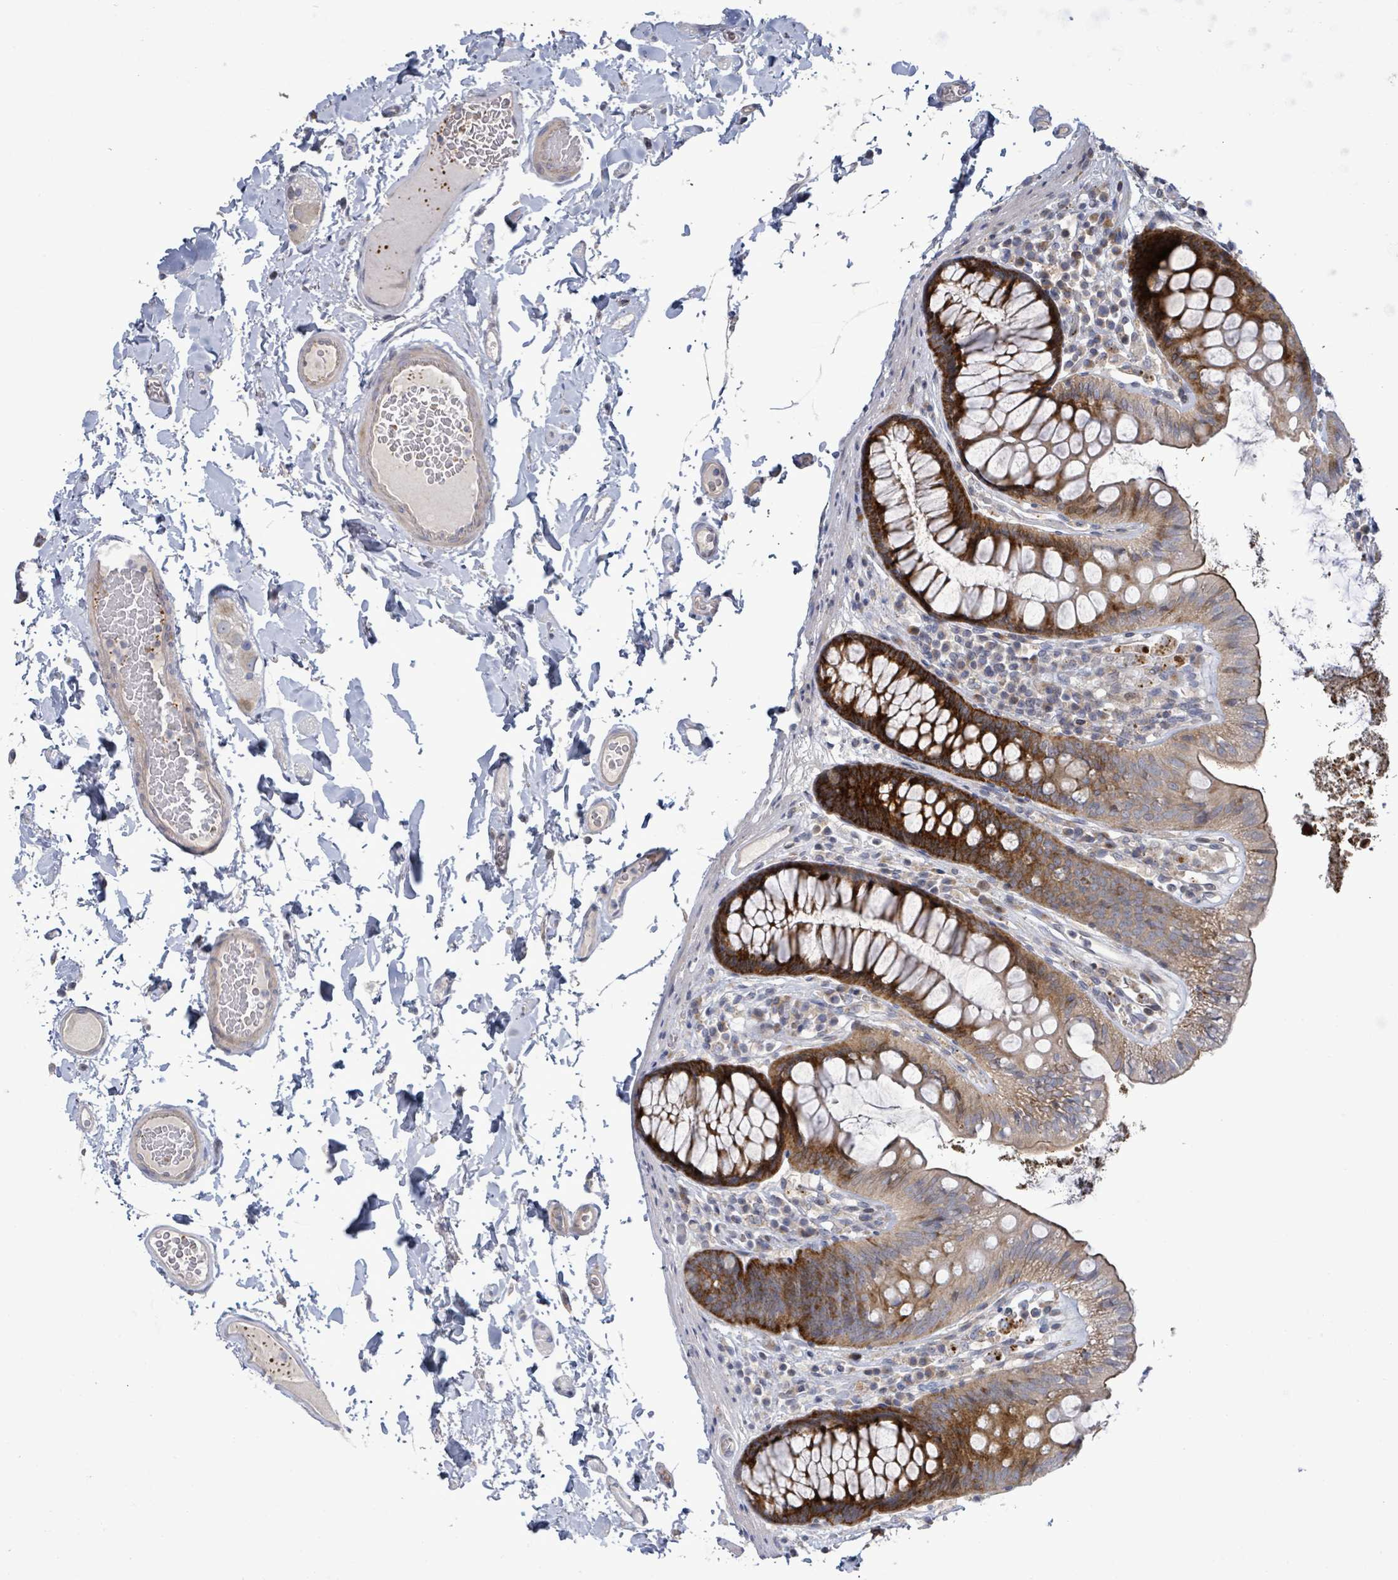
{"staining": {"intensity": "negative", "quantity": "none", "location": "none"}, "tissue": "colon", "cell_type": "Endothelial cells", "image_type": "normal", "snomed": [{"axis": "morphology", "description": "Normal tissue, NOS"}, {"axis": "topography", "description": "Colon"}], "caption": "Immunohistochemistry (IHC) histopathology image of normal colon: colon stained with DAB (3,3'-diaminobenzidine) exhibits no significant protein staining in endothelial cells.", "gene": "LILRA4", "patient": {"sex": "male", "age": 84}}